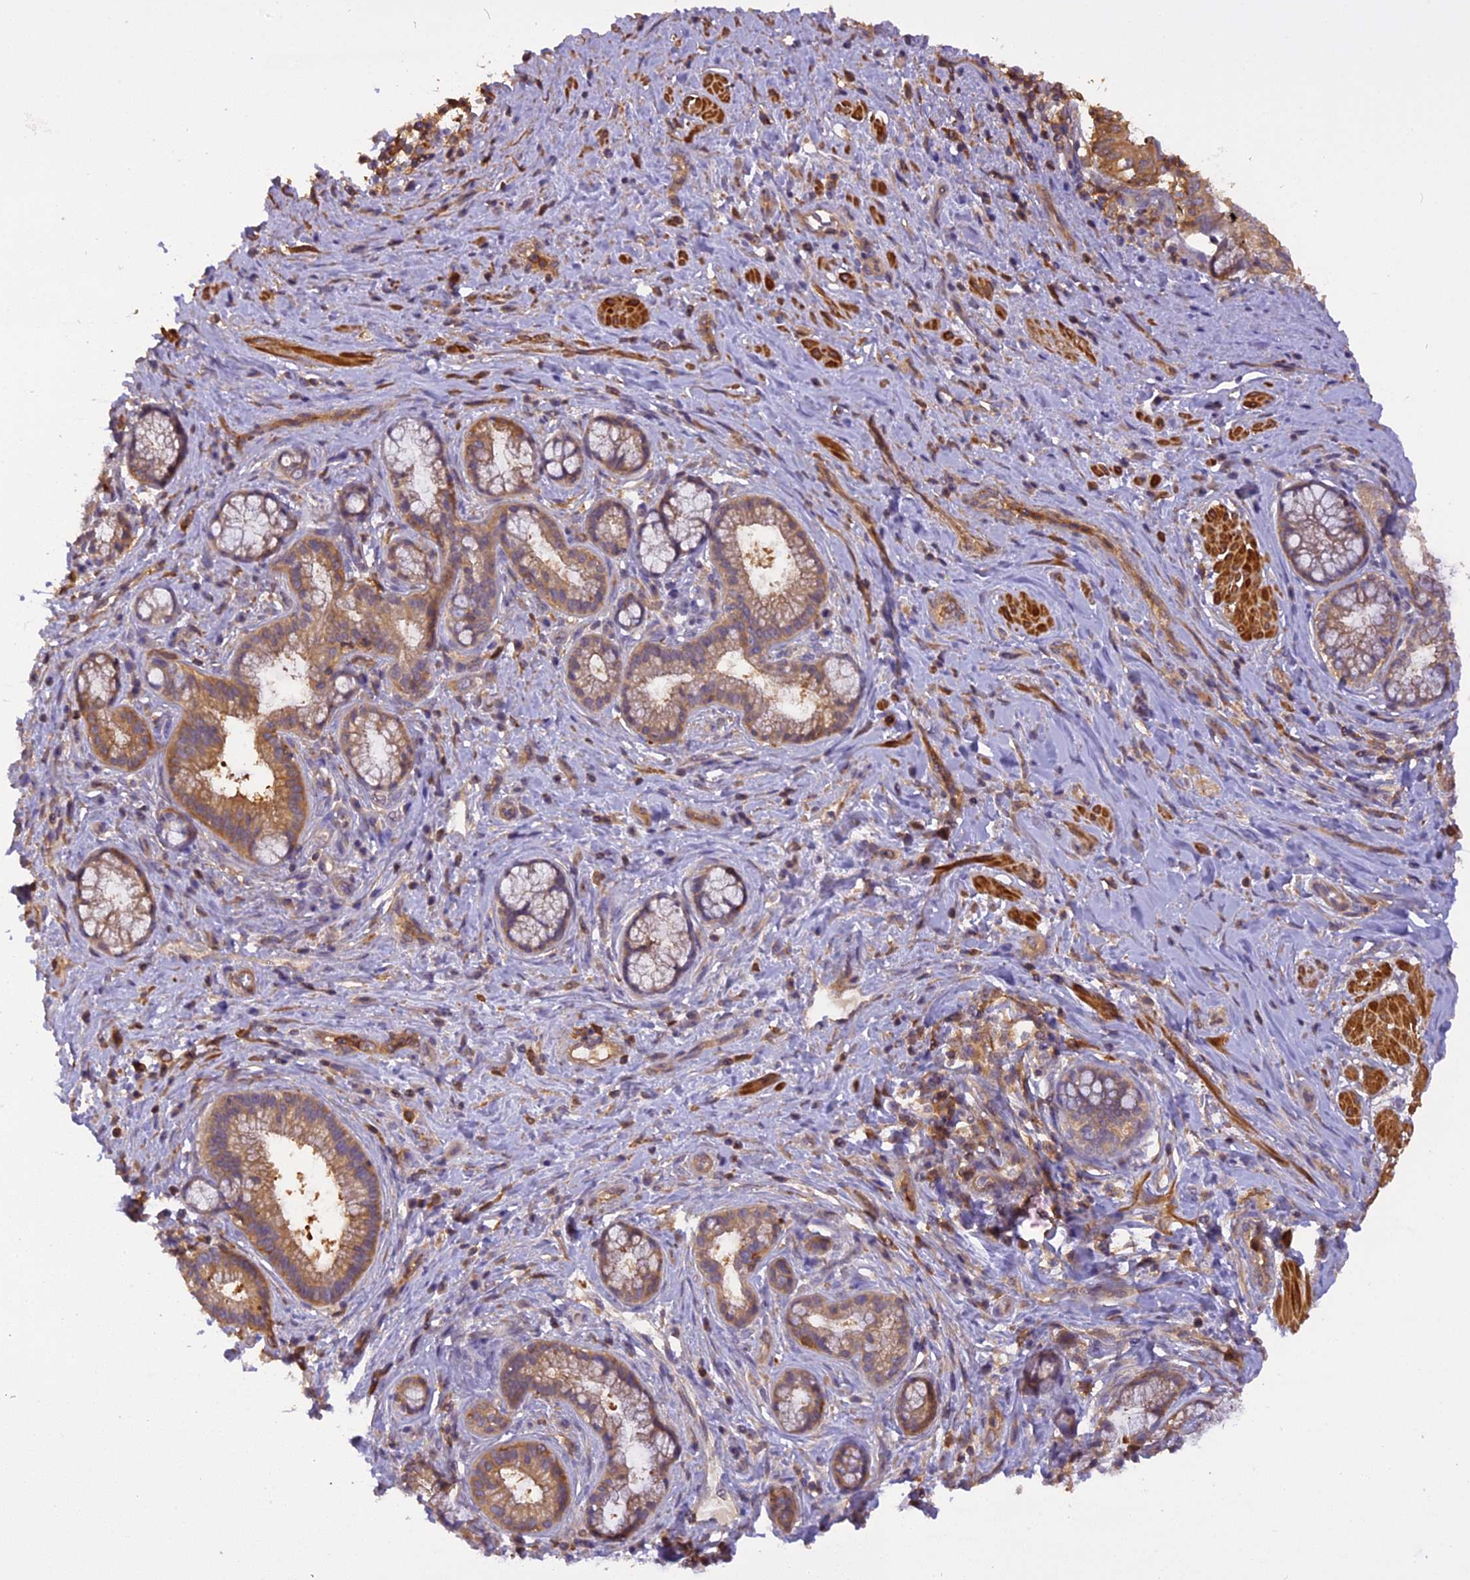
{"staining": {"intensity": "moderate", "quantity": ">75%", "location": "cytoplasmic/membranous"}, "tissue": "pancreatic cancer", "cell_type": "Tumor cells", "image_type": "cancer", "snomed": [{"axis": "morphology", "description": "Adenocarcinoma, NOS"}, {"axis": "topography", "description": "Pancreas"}], "caption": "DAB immunohistochemical staining of human adenocarcinoma (pancreatic) displays moderate cytoplasmic/membranous protein staining in about >75% of tumor cells.", "gene": "STOML1", "patient": {"sex": "male", "age": 72}}